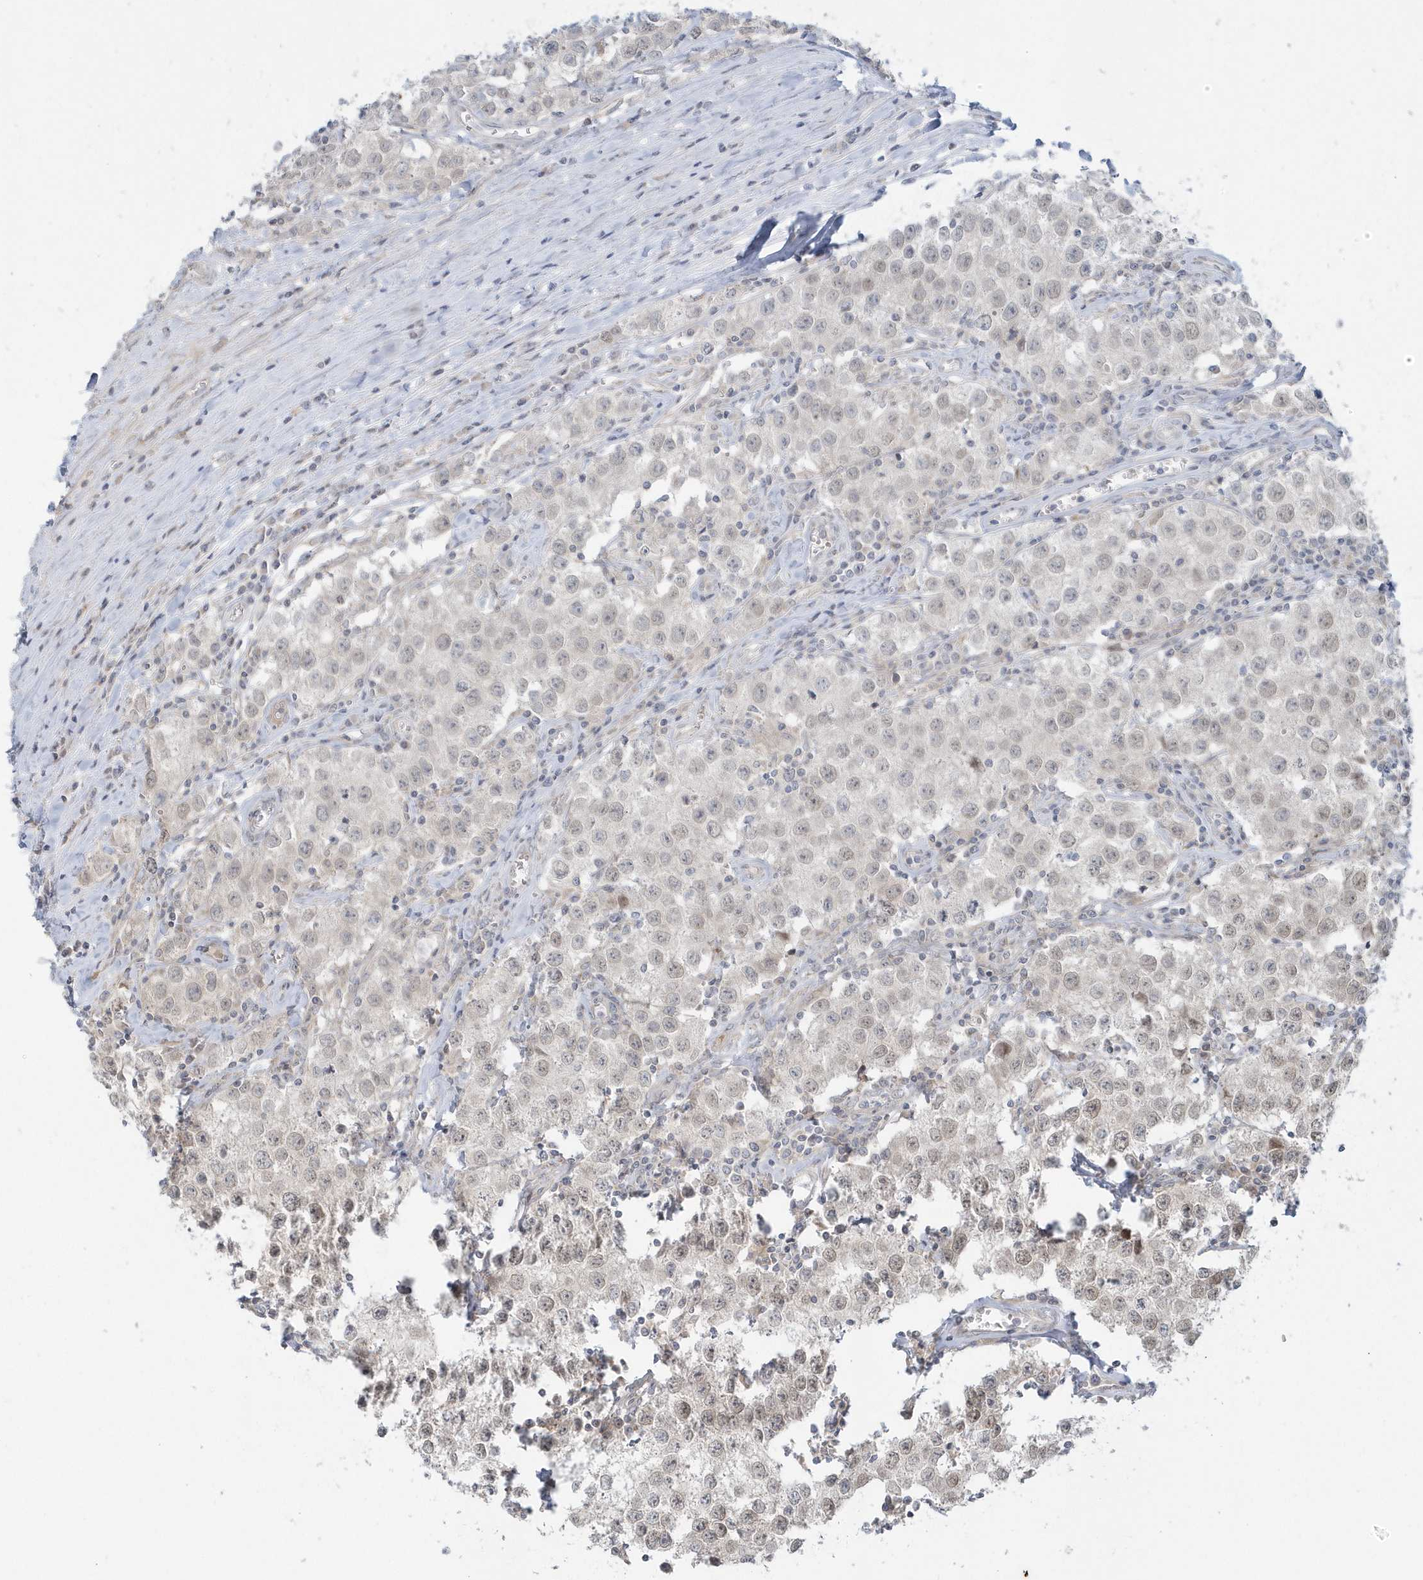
{"staining": {"intensity": "weak", "quantity": "<25%", "location": "nuclear"}, "tissue": "testis cancer", "cell_type": "Tumor cells", "image_type": "cancer", "snomed": [{"axis": "morphology", "description": "Seminoma, NOS"}, {"axis": "morphology", "description": "Carcinoma, Embryonal, NOS"}, {"axis": "topography", "description": "Testis"}], "caption": "Tumor cells show no significant positivity in testis cancer (embryonal carcinoma). (DAB (3,3'-diaminobenzidine) immunohistochemistry with hematoxylin counter stain).", "gene": "BLTP3A", "patient": {"sex": "male", "age": 43}}